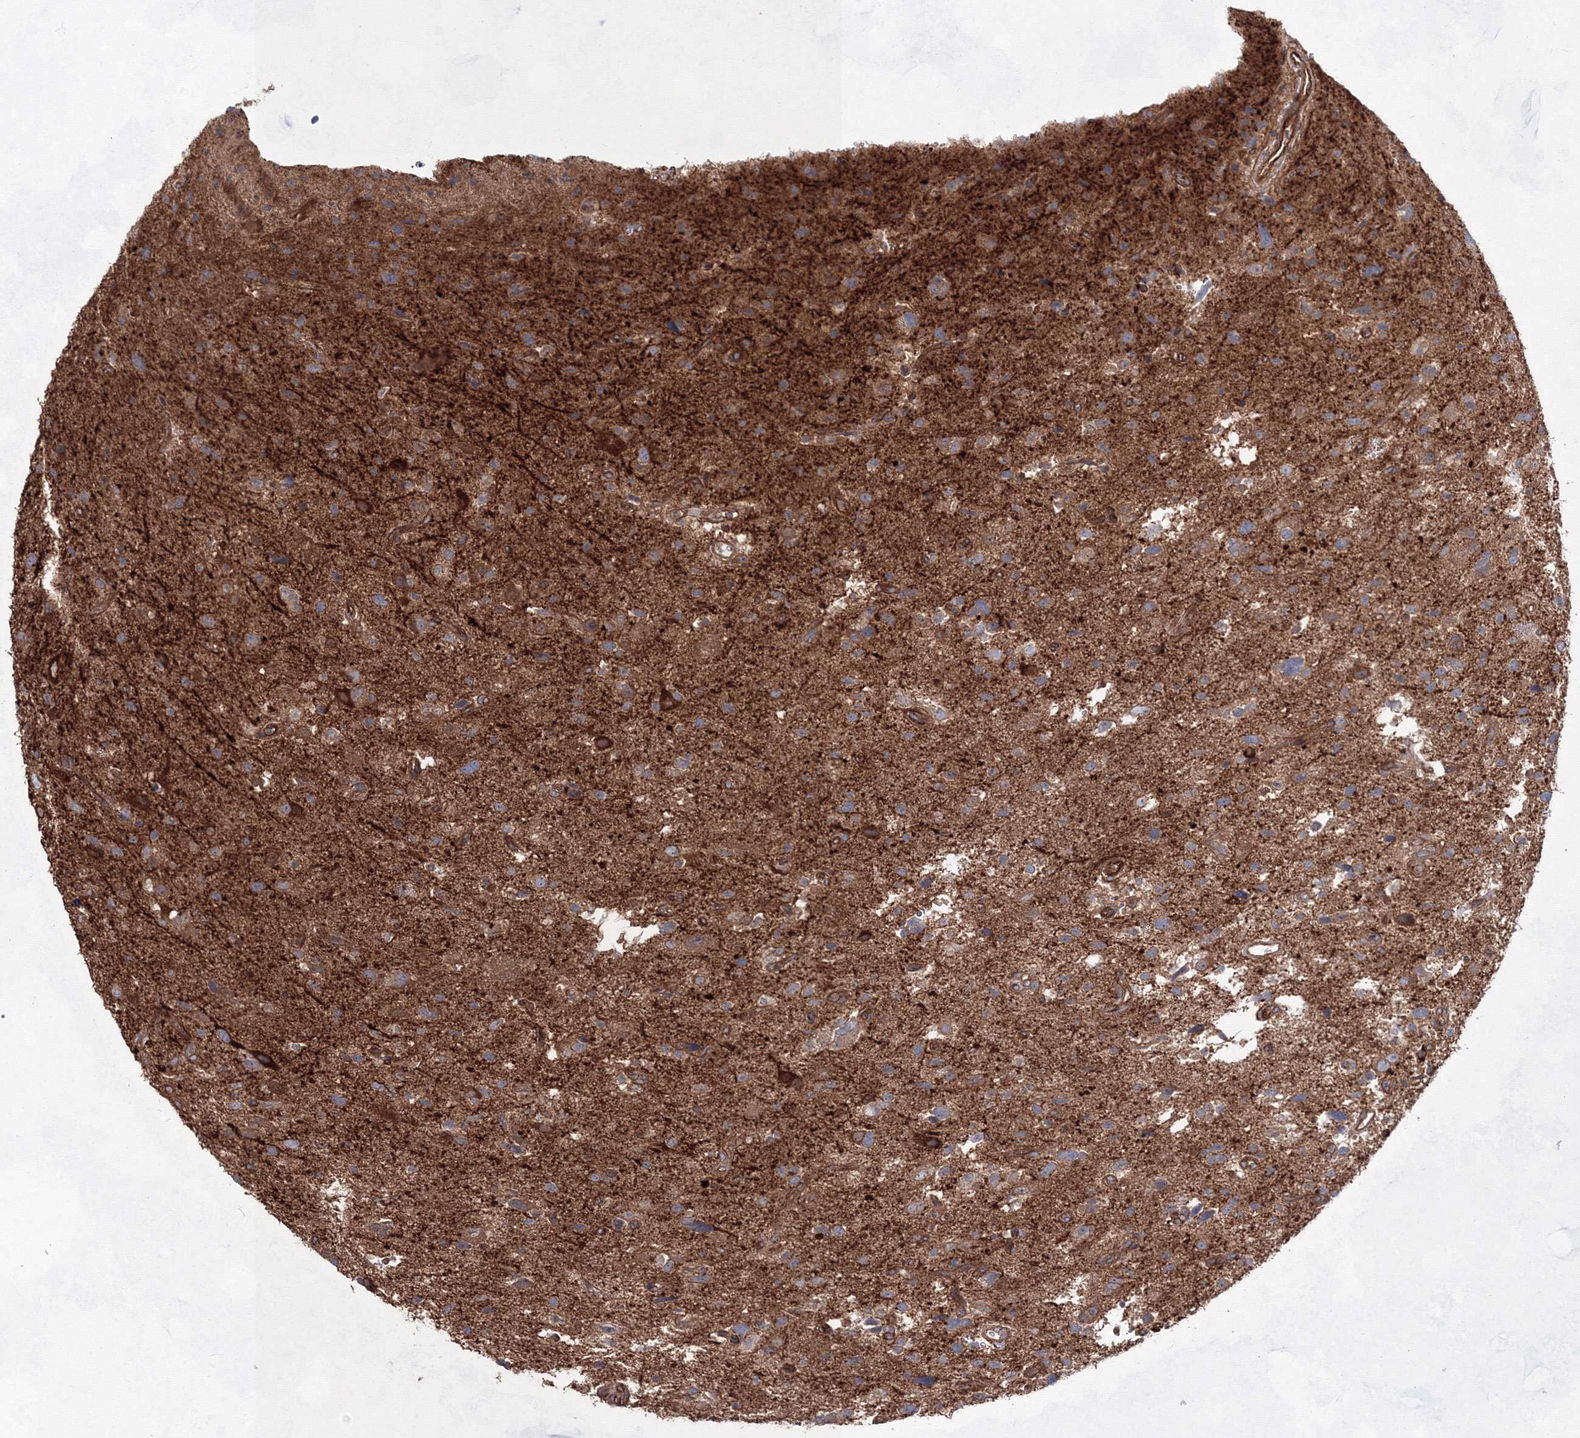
{"staining": {"intensity": "moderate", "quantity": "<25%", "location": "cytoplasmic/membranous"}, "tissue": "glioma", "cell_type": "Tumor cells", "image_type": "cancer", "snomed": [{"axis": "morphology", "description": "Glioma, malignant, High grade"}, {"axis": "topography", "description": "Brain"}], "caption": "DAB immunohistochemical staining of high-grade glioma (malignant) exhibits moderate cytoplasmic/membranous protein expression in about <25% of tumor cells.", "gene": "EXOC6", "patient": {"sex": "male", "age": 33}}